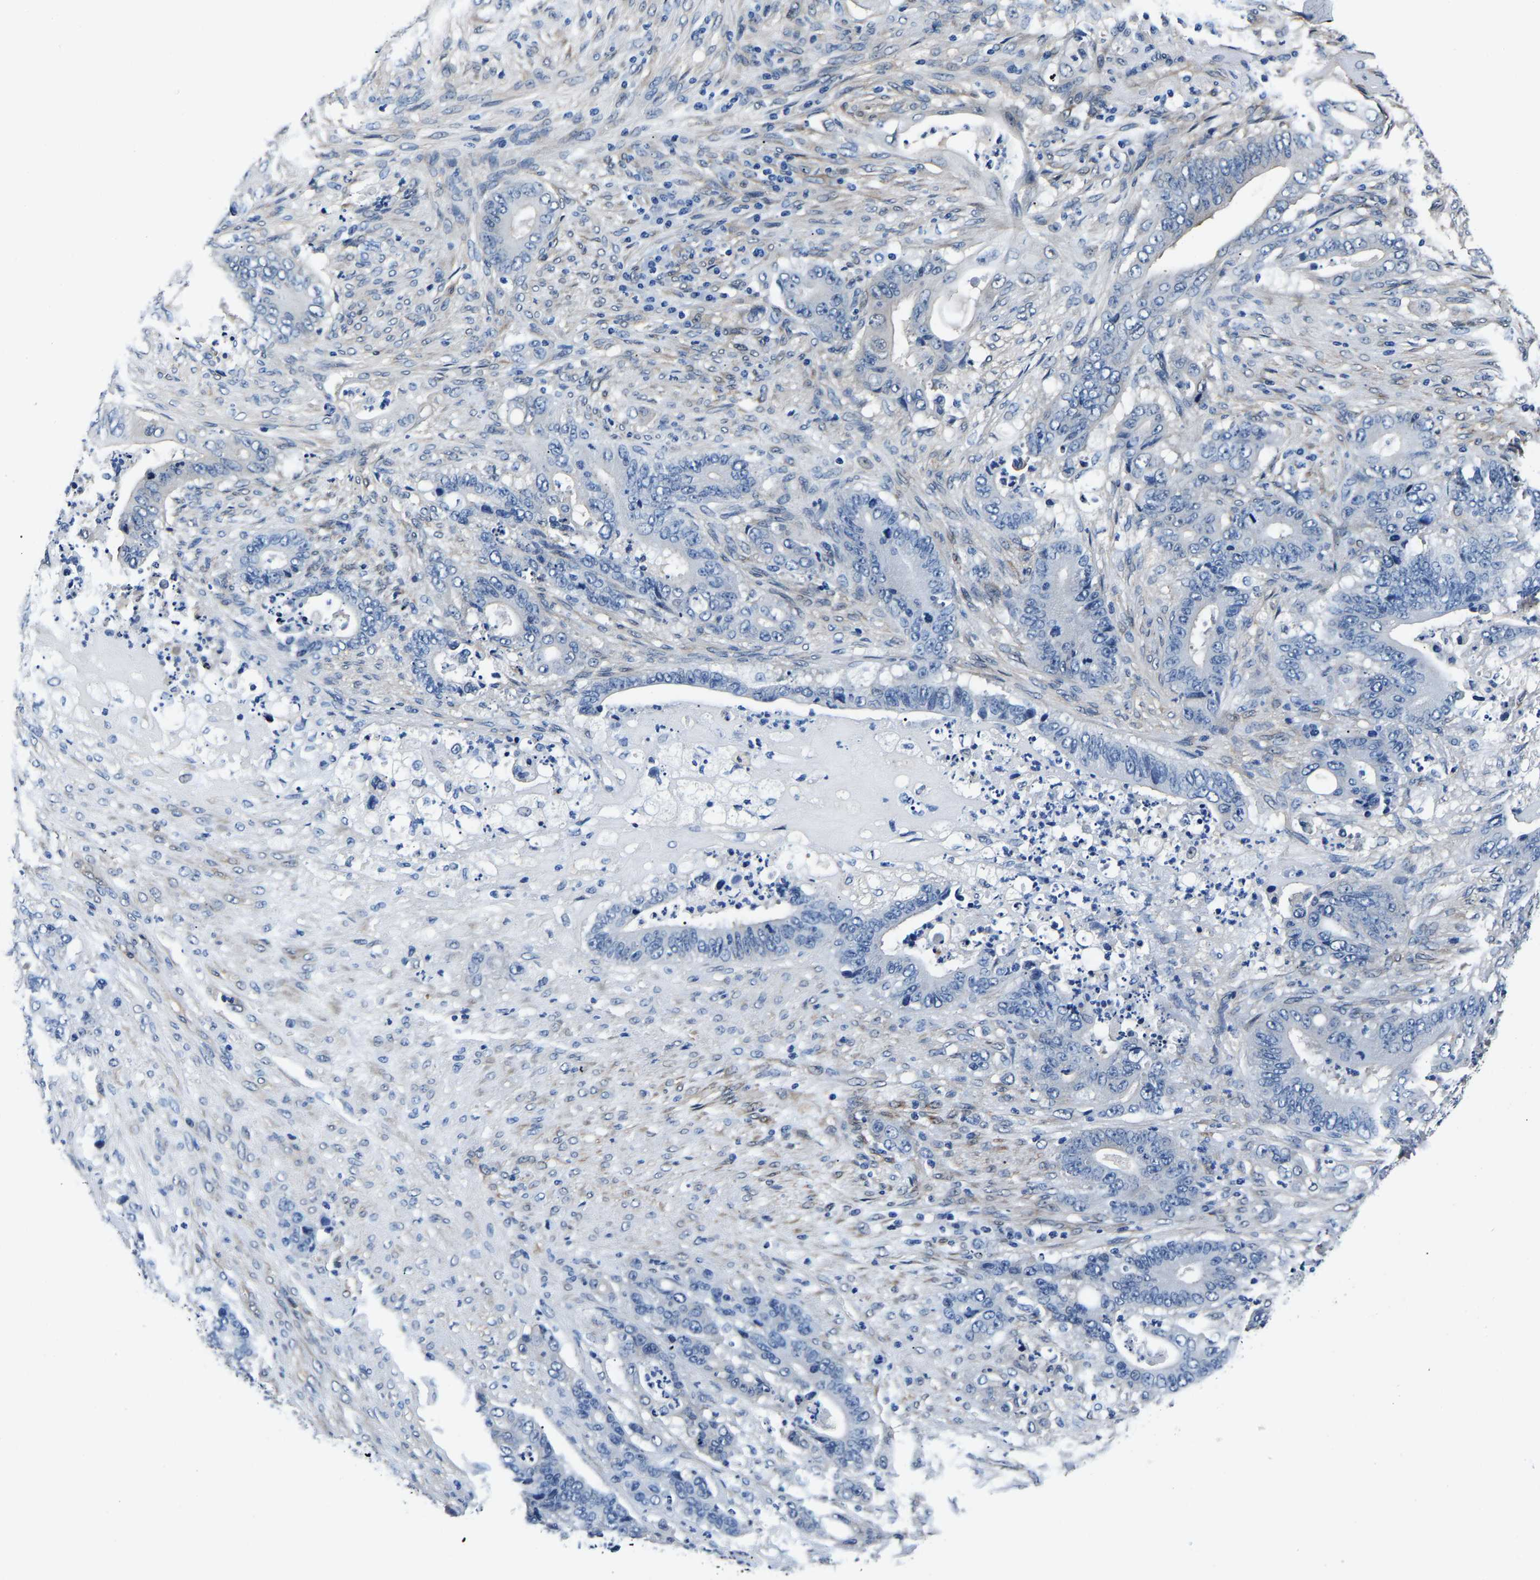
{"staining": {"intensity": "negative", "quantity": "none", "location": "none"}, "tissue": "stomach cancer", "cell_type": "Tumor cells", "image_type": "cancer", "snomed": [{"axis": "morphology", "description": "Adenocarcinoma, NOS"}, {"axis": "topography", "description": "Stomach"}], "caption": "Immunohistochemistry (IHC) photomicrograph of neoplastic tissue: stomach cancer stained with DAB demonstrates no significant protein positivity in tumor cells. (DAB (3,3'-diaminobenzidine) immunohistochemistry (IHC) visualized using brightfield microscopy, high magnification).", "gene": "S100A13", "patient": {"sex": "female", "age": 73}}